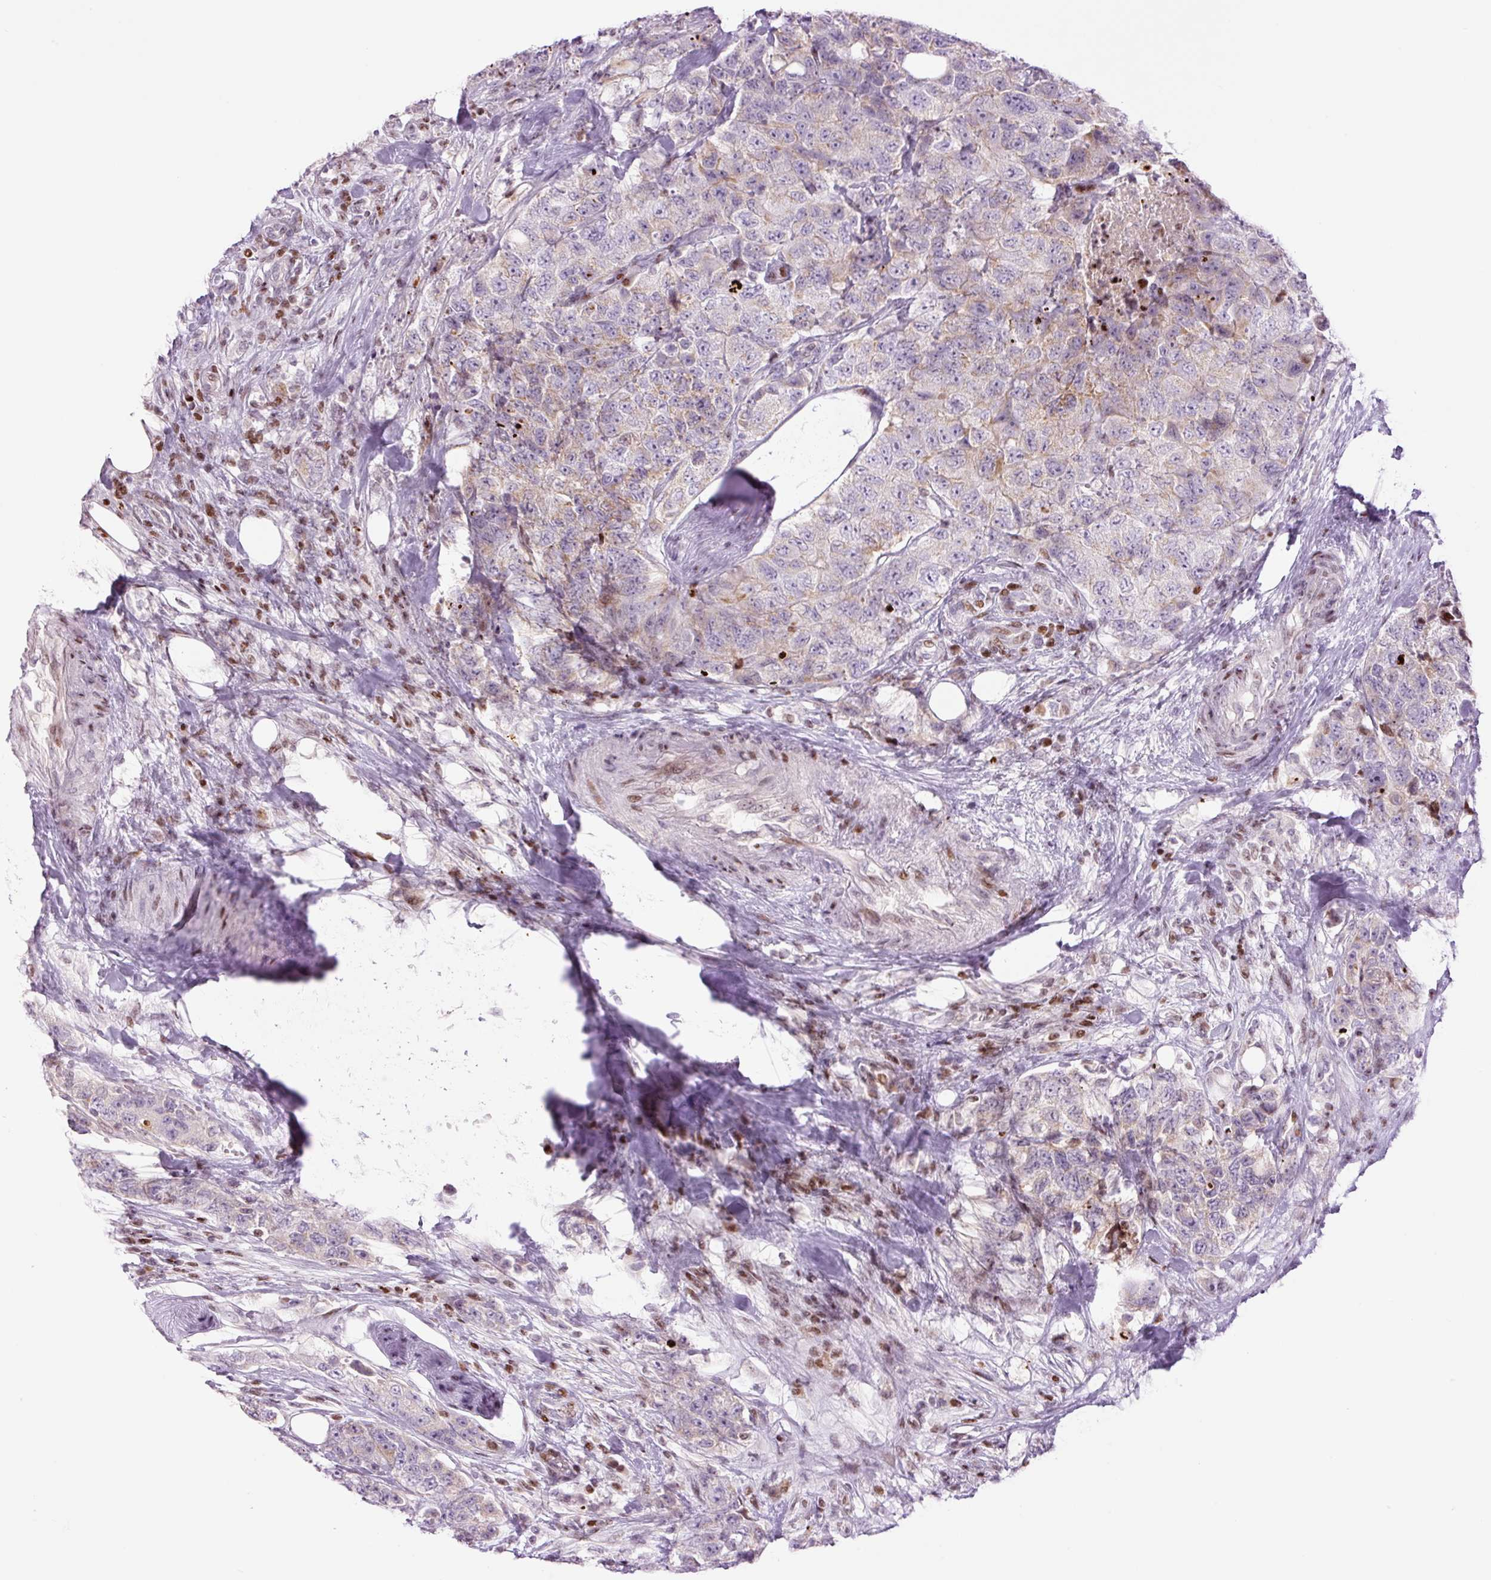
{"staining": {"intensity": "weak", "quantity": "25%-75%", "location": "cytoplasmic/membranous"}, "tissue": "urothelial cancer", "cell_type": "Tumor cells", "image_type": "cancer", "snomed": [{"axis": "morphology", "description": "Urothelial carcinoma, High grade"}, {"axis": "topography", "description": "Urinary bladder"}], "caption": "Protein staining reveals weak cytoplasmic/membranous expression in approximately 25%-75% of tumor cells in urothelial carcinoma (high-grade).", "gene": "TMEM177", "patient": {"sex": "female", "age": 78}}